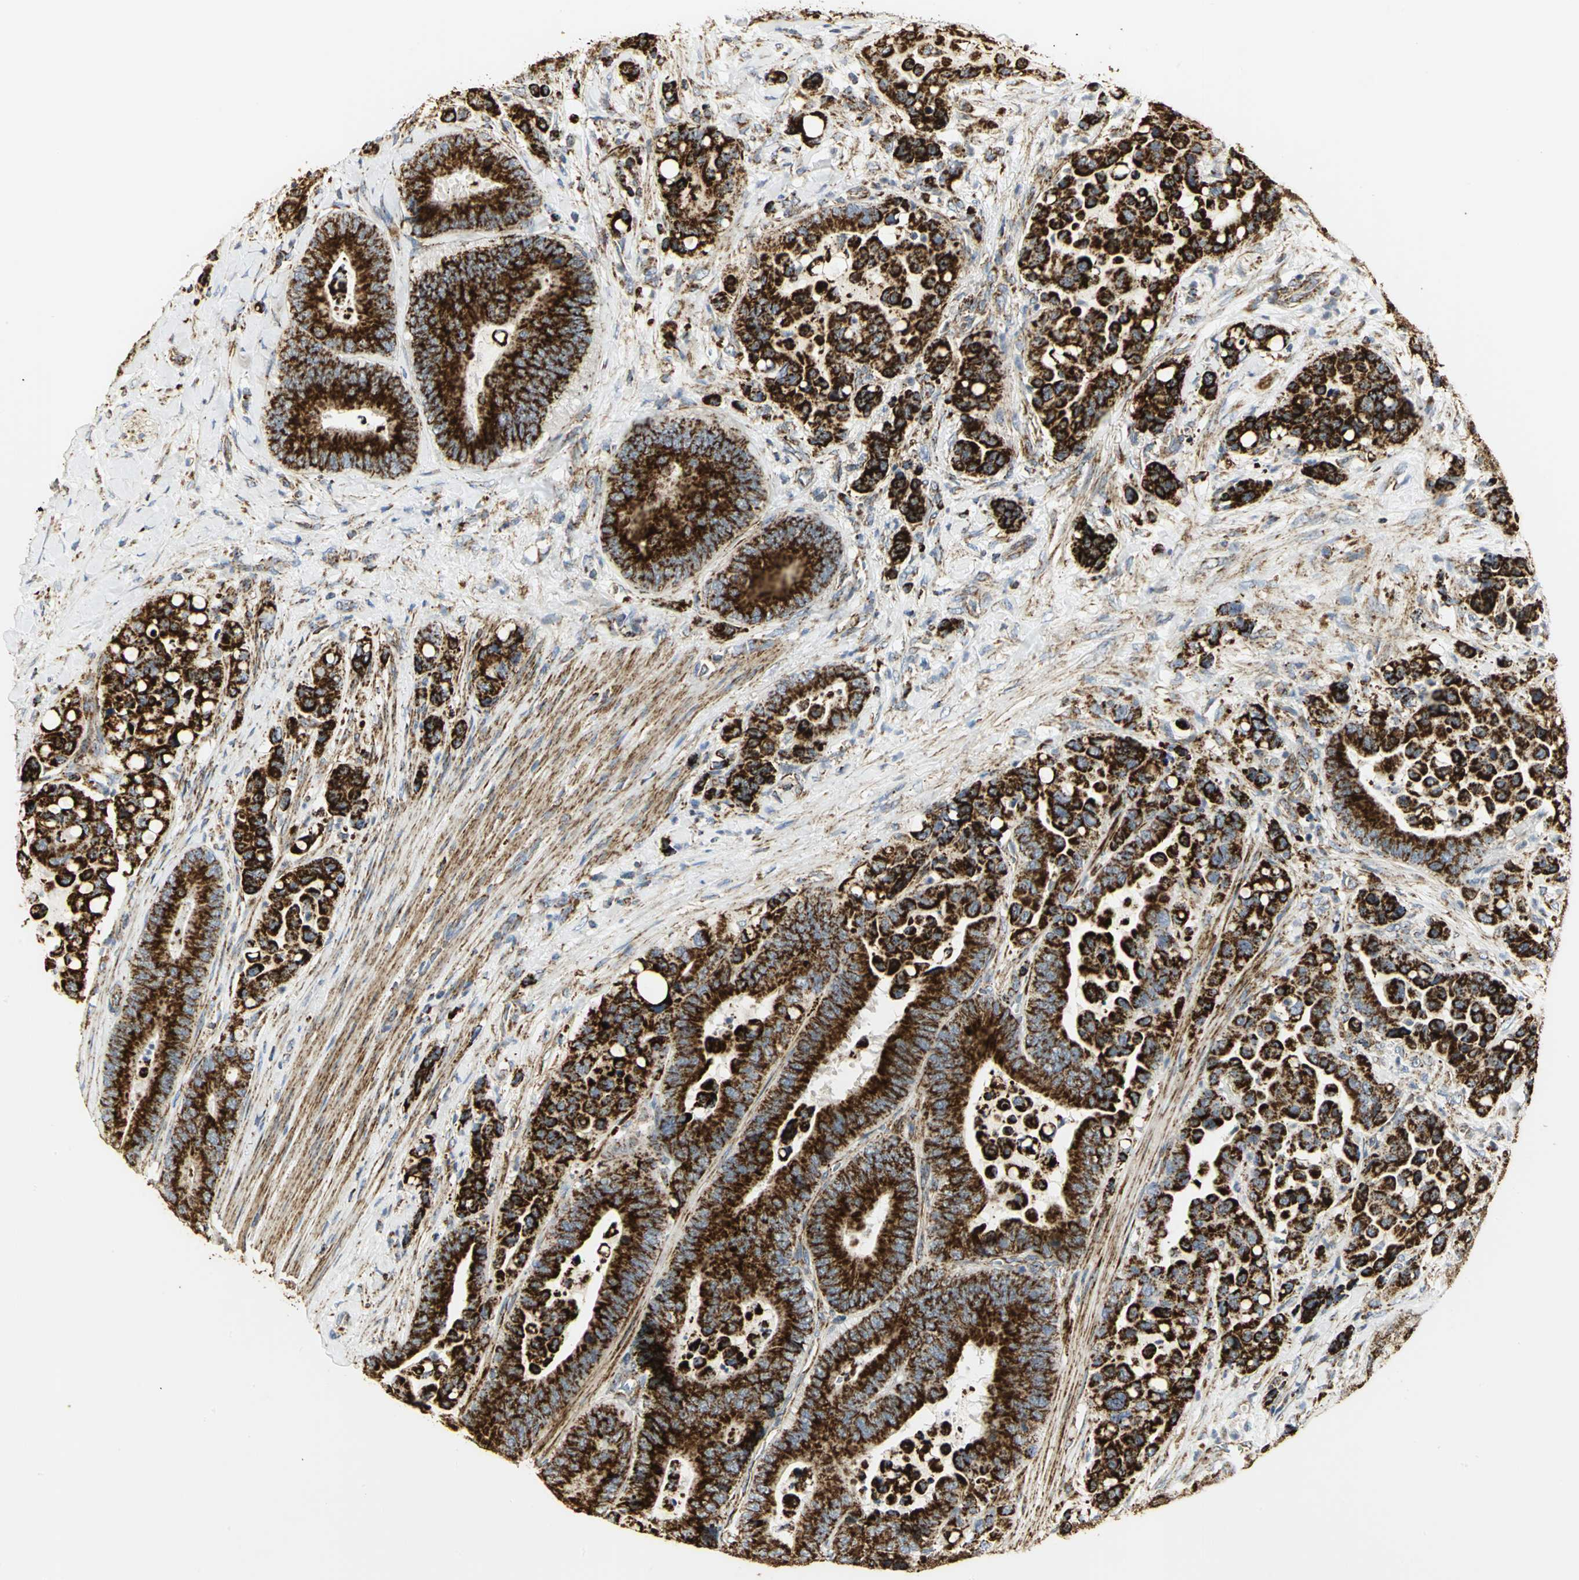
{"staining": {"intensity": "strong", "quantity": ">75%", "location": "cytoplasmic/membranous"}, "tissue": "colorectal cancer", "cell_type": "Tumor cells", "image_type": "cancer", "snomed": [{"axis": "morphology", "description": "Normal tissue, NOS"}, {"axis": "morphology", "description": "Adenocarcinoma, NOS"}, {"axis": "topography", "description": "Colon"}], "caption": "Protein staining shows strong cytoplasmic/membranous expression in about >75% of tumor cells in colorectal cancer.", "gene": "VDAC1", "patient": {"sex": "male", "age": 82}}